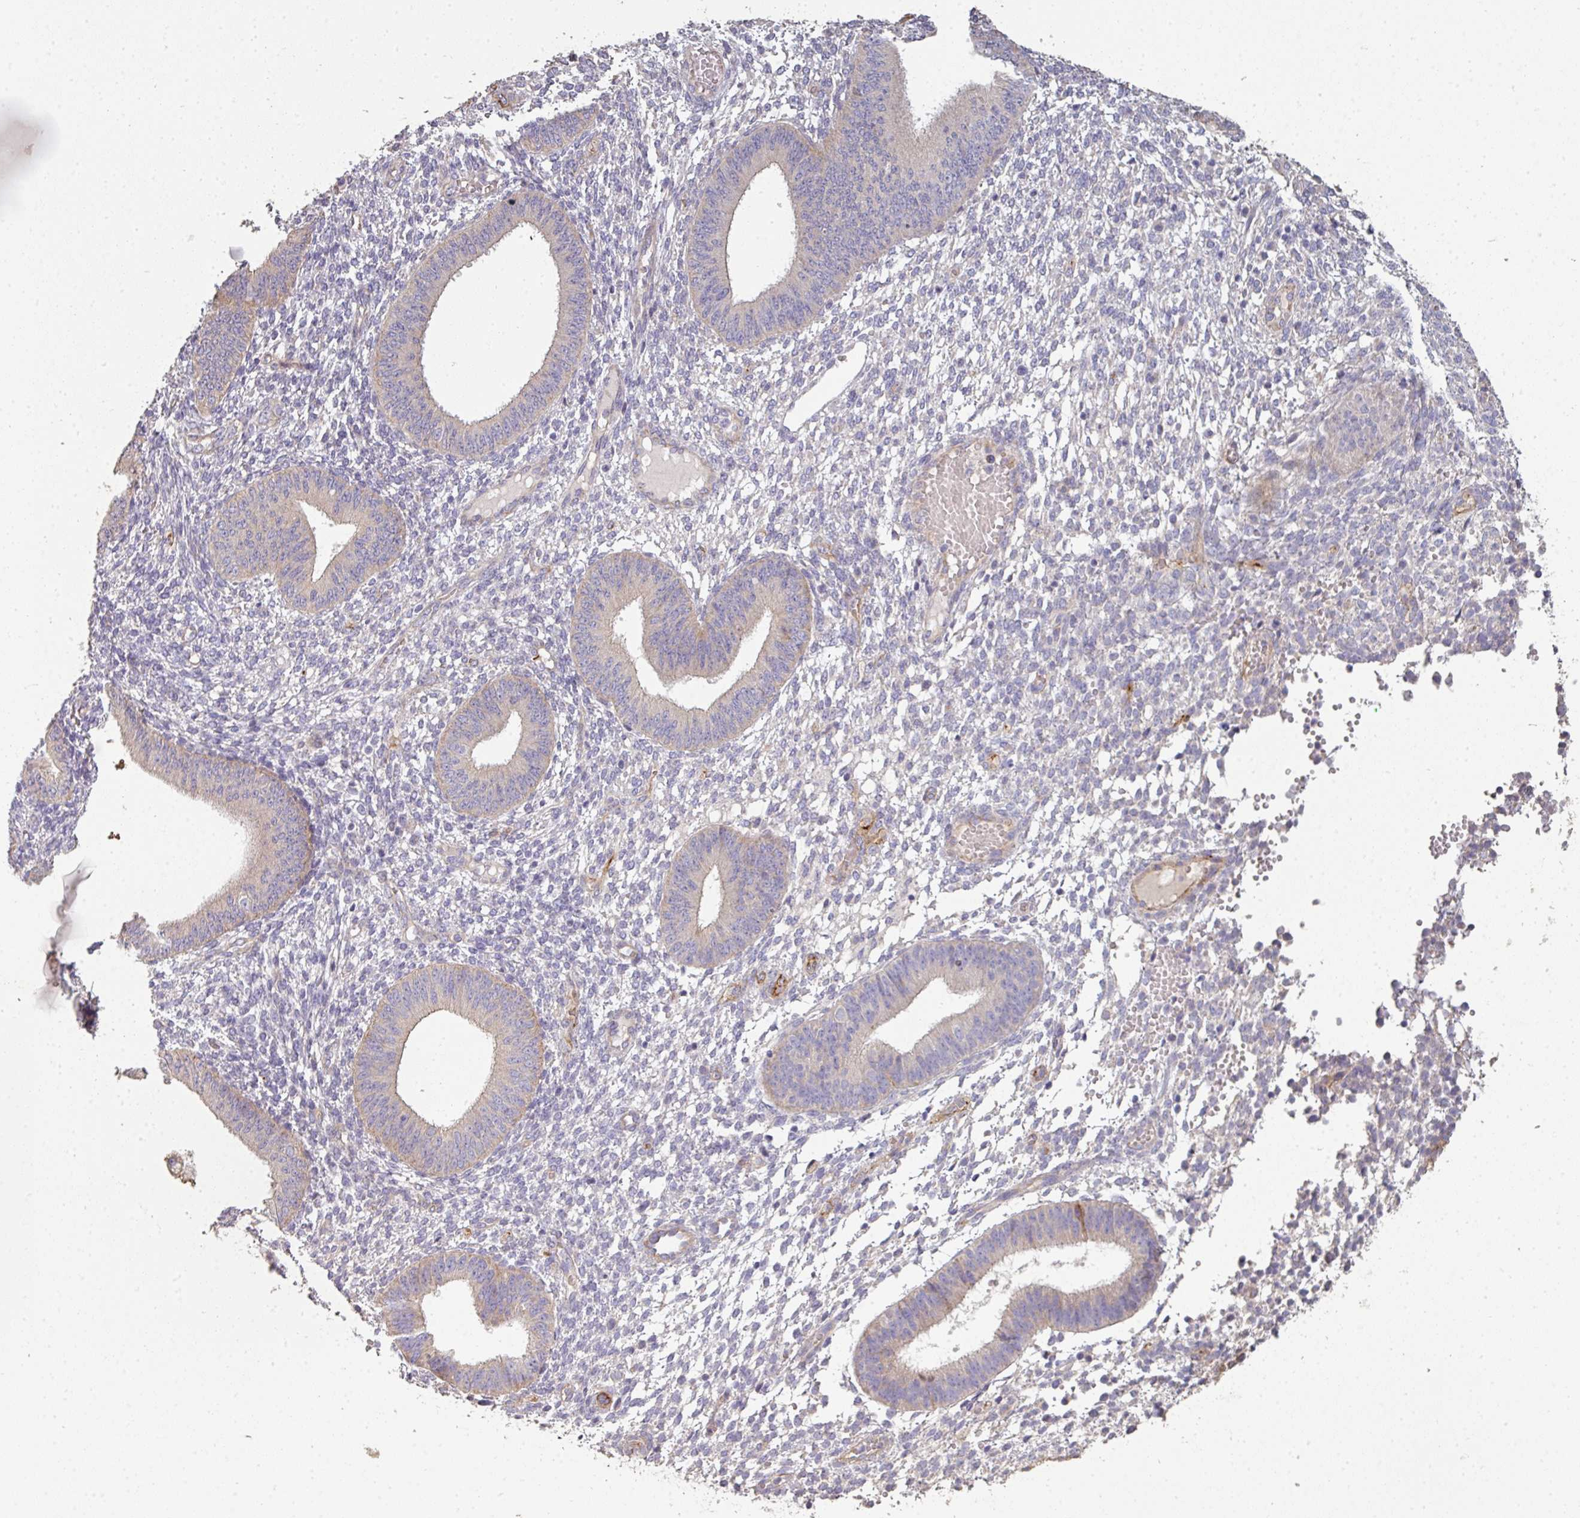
{"staining": {"intensity": "negative", "quantity": "none", "location": "none"}, "tissue": "endometrium", "cell_type": "Cells in endometrial stroma", "image_type": "normal", "snomed": [{"axis": "morphology", "description": "Normal tissue, NOS"}, {"axis": "topography", "description": "Endometrium"}], "caption": "Cells in endometrial stroma show no significant protein positivity in unremarkable endometrium.", "gene": "PCDH1", "patient": {"sex": "female", "age": 49}}